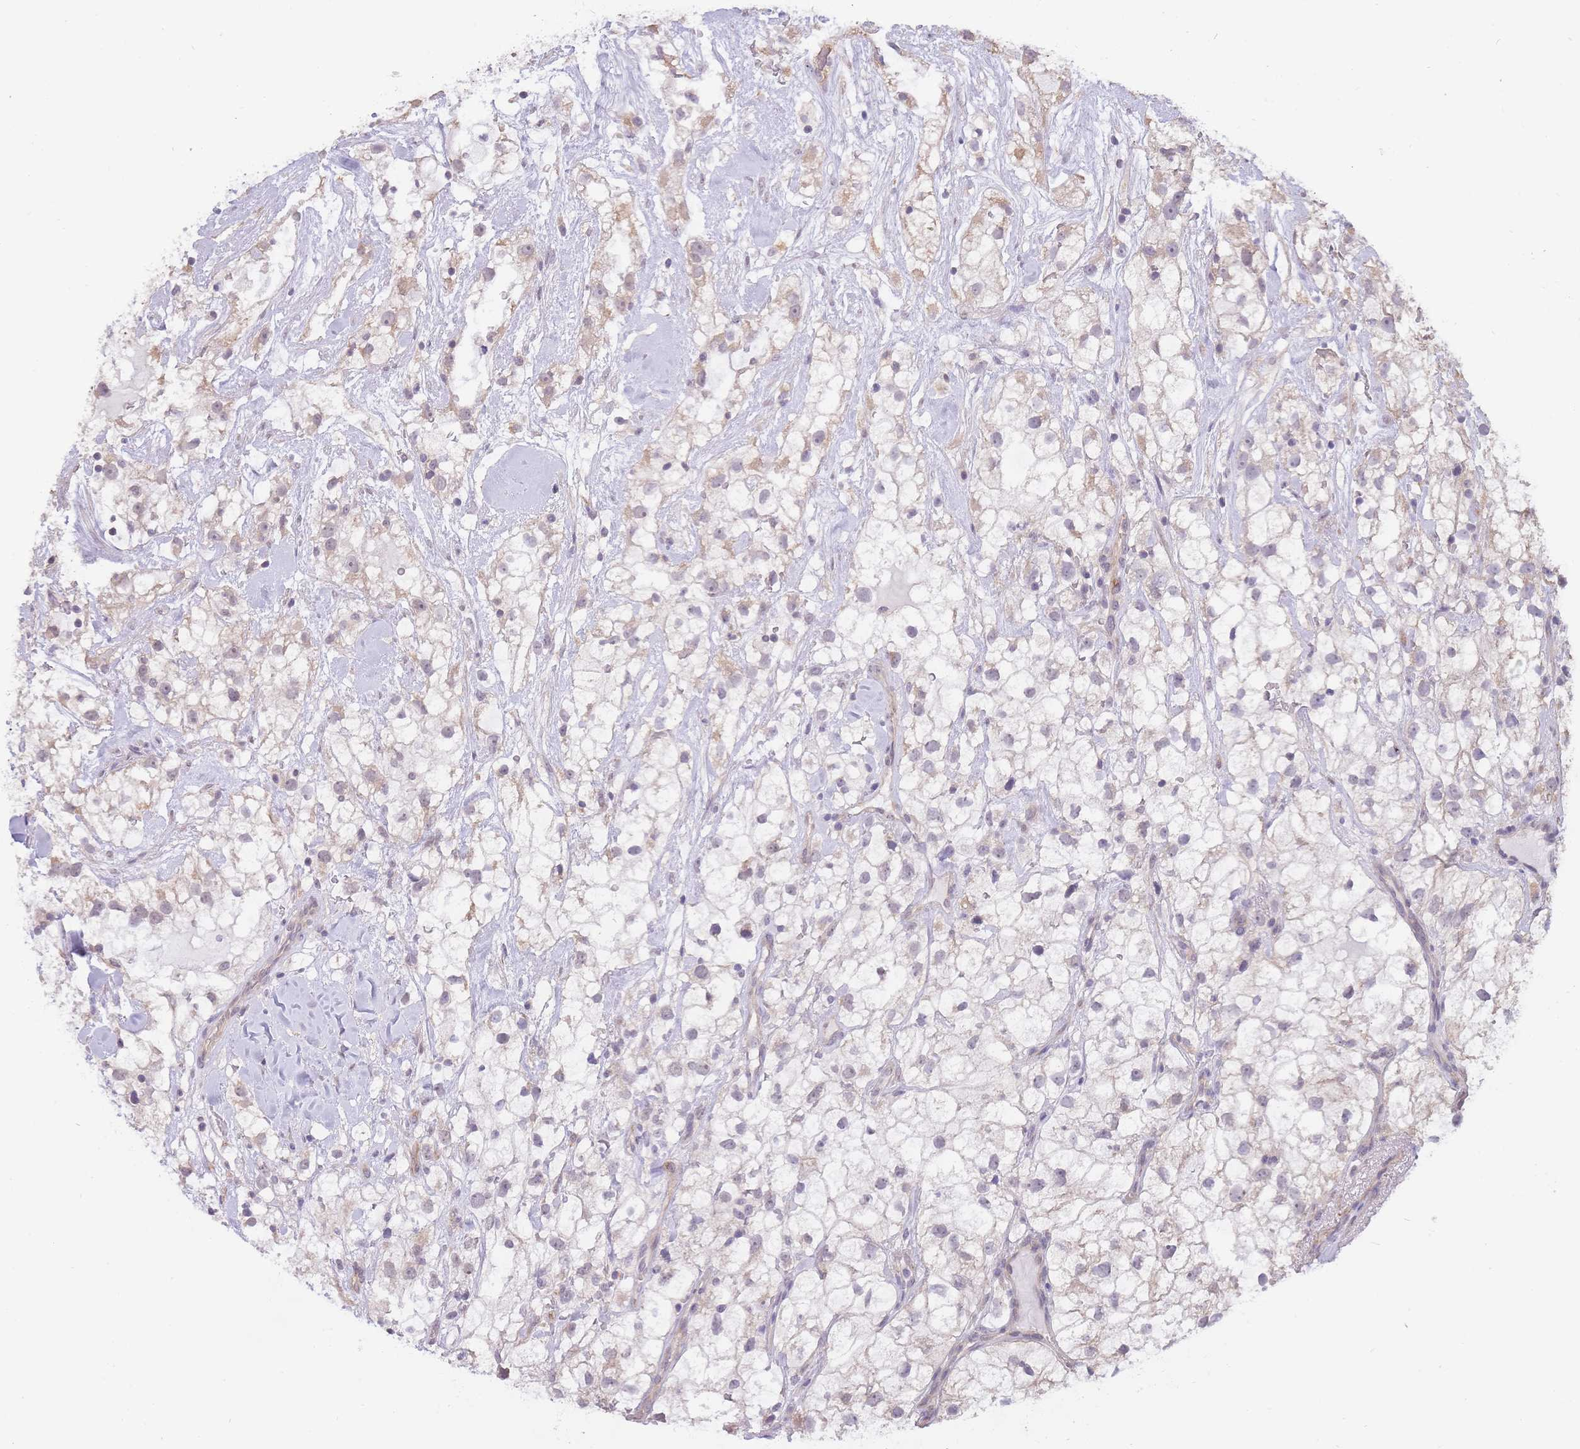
{"staining": {"intensity": "weak", "quantity": "<25%", "location": "cytoplasmic/membranous"}, "tissue": "renal cancer", "cell_type": "Tumor cells", "image_type": "cancer", "snomed": [{"axis": "morphology", "description": "Adenocarcinoma, NOS"}, {"axis": "topography", "description": "Kidney"}], "caption": "This is a micrograph of IHC staining of adenocarcinoma (renal), which shows no positivity in tumor cells. The staining is performed using DAB brown chromogen with nuclei counter-stained in using hematoxylin.", "gene": "C19orf25", "patient": {"sex": "male", "age": 59}}